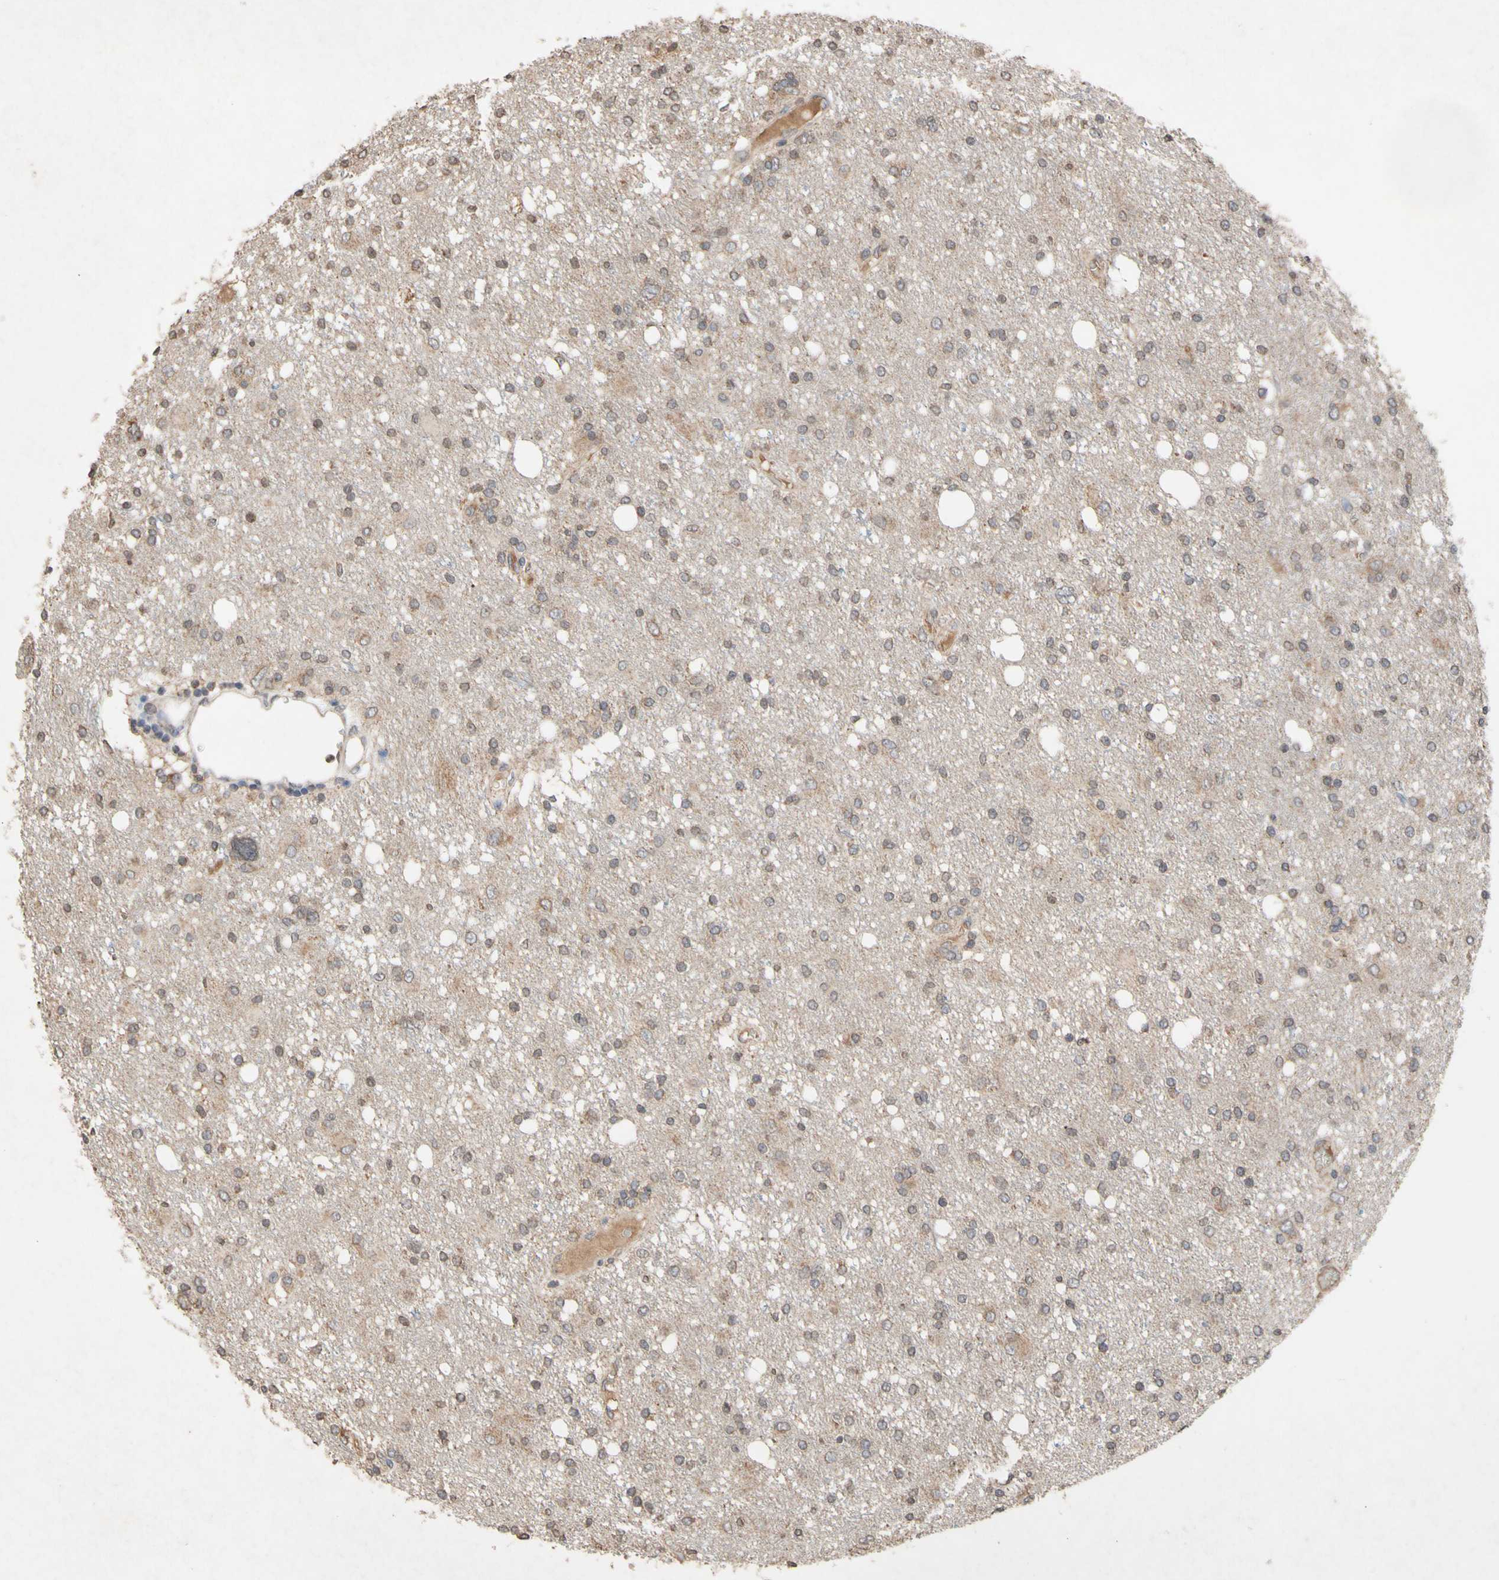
{"staining": {"intensity": "weak", "quantity": ">75%", "location": "cytoplasmic/membranous"}, "tissue": "glioma", "cell_type": "Tumor cells", "image_type": "cancer", "snomed": [{"axis": "morphology", "description": "Glioma, malignant, High grade"}, {"axis": "topography", "description": "Brain"}], "caption": "Glioma stained for a protein (brown) exhibits weak cytoplasmic/membranous positive staining in approximately >75% of tumor cells.", "gene": "NECTIN3", "patient": {"sex": "female", "age": 59}}